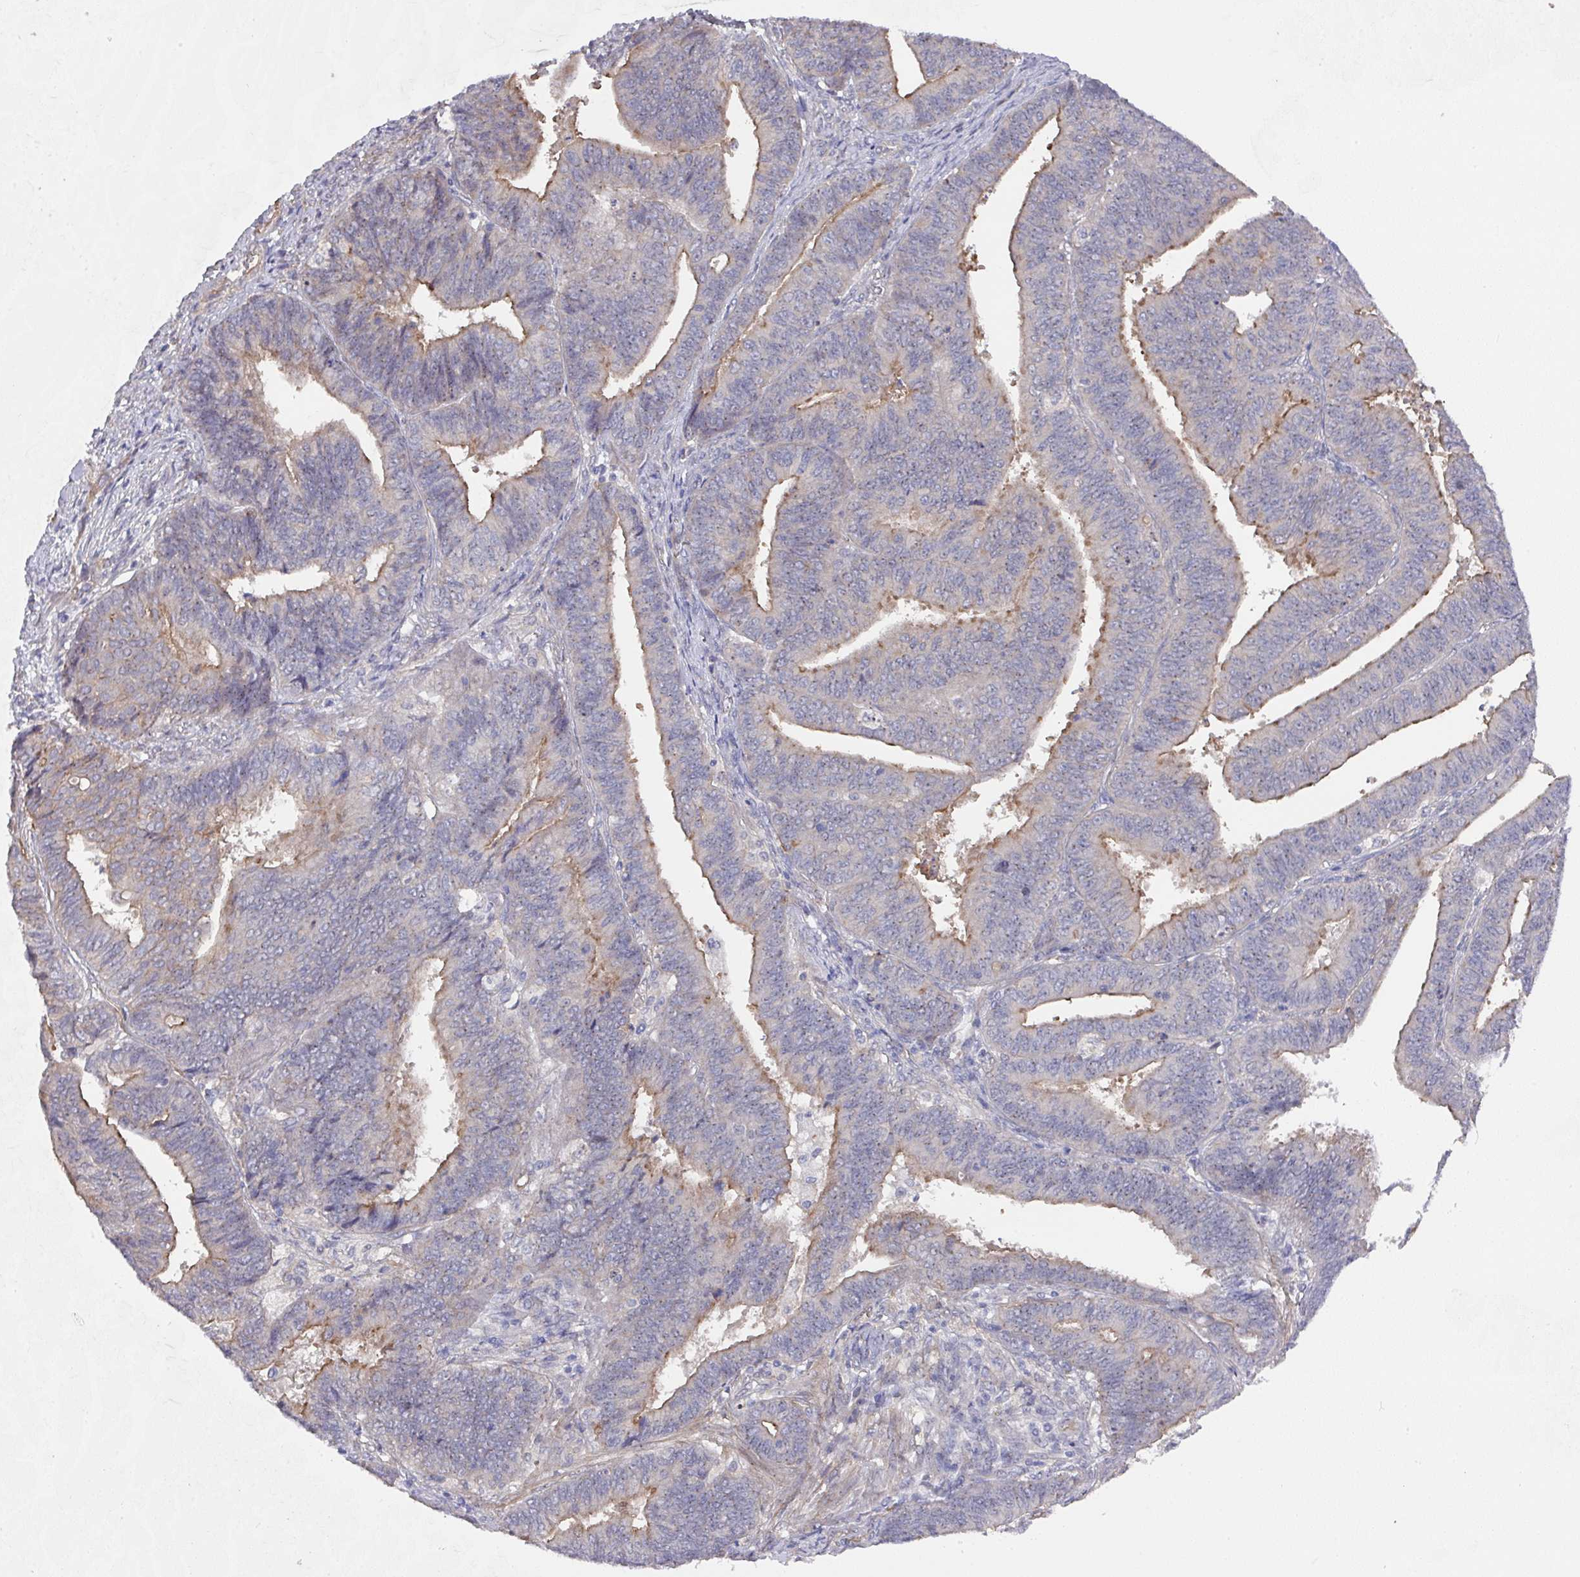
{"staining": {"intensity": "moderate", "quantity": "25%-75%", "location": "cytoplasmic/membranous"}, "tissue": "endometrial cancer", "cell_type": "Tumor cells", "image_type": "cancer", "snomed": [{"axis": "morphology", "description": "Adenocarcinoma, NOS"}, {"axis": "topography", "description": "Endometrium"}], "caption": "Protein analysis of endometrial adenocarcinoma tissue demonstrates moderate cytoplasmic/membranous staining in approximately 25%-75% of tumor cells.", "gene": "PRR5", "patient": {"sex": "female", "age": 73}}